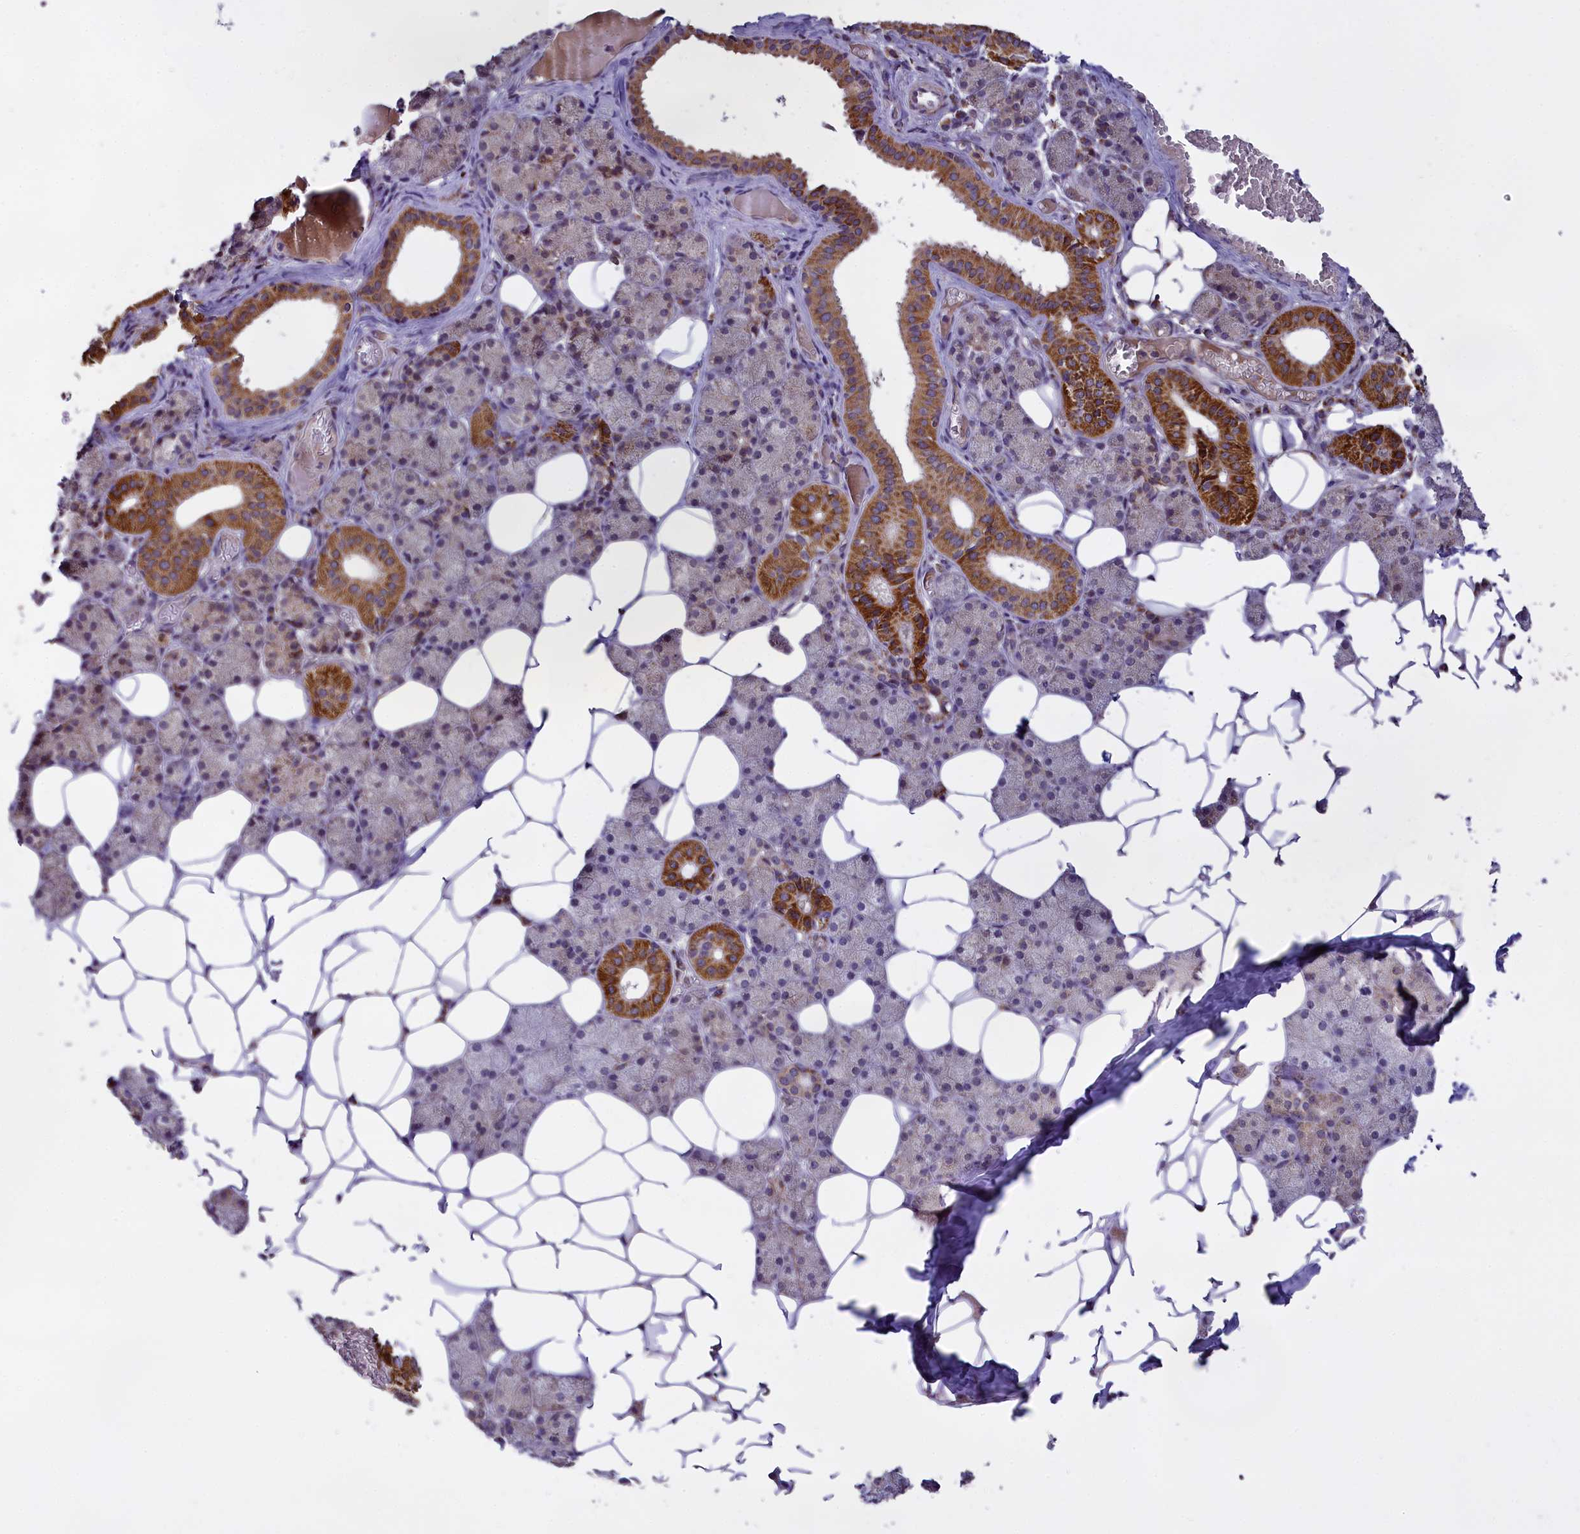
{"staining": {"intensity": "strong", "quantity": "<25%", "location": "cytoplasmic/membranous"}, "tissue": "salivary gland", "cell_type": "Glandular cells", "image_type": "normal", "snomed": [{"axis": "morphology", "description": "Normal tissue, NOS"}, {"axis": "topography", "description": "Salivary gland"}], "caption": "DAB (3,3'-diaminobenzidine) immunohistochemical staining of benign salivary gland demonstrates strong cytoplasmic/membranous protein expression in about <25% of glandular cells.", "gene": "GLRX5", "patient": {"sex": "female", "age": 33}}